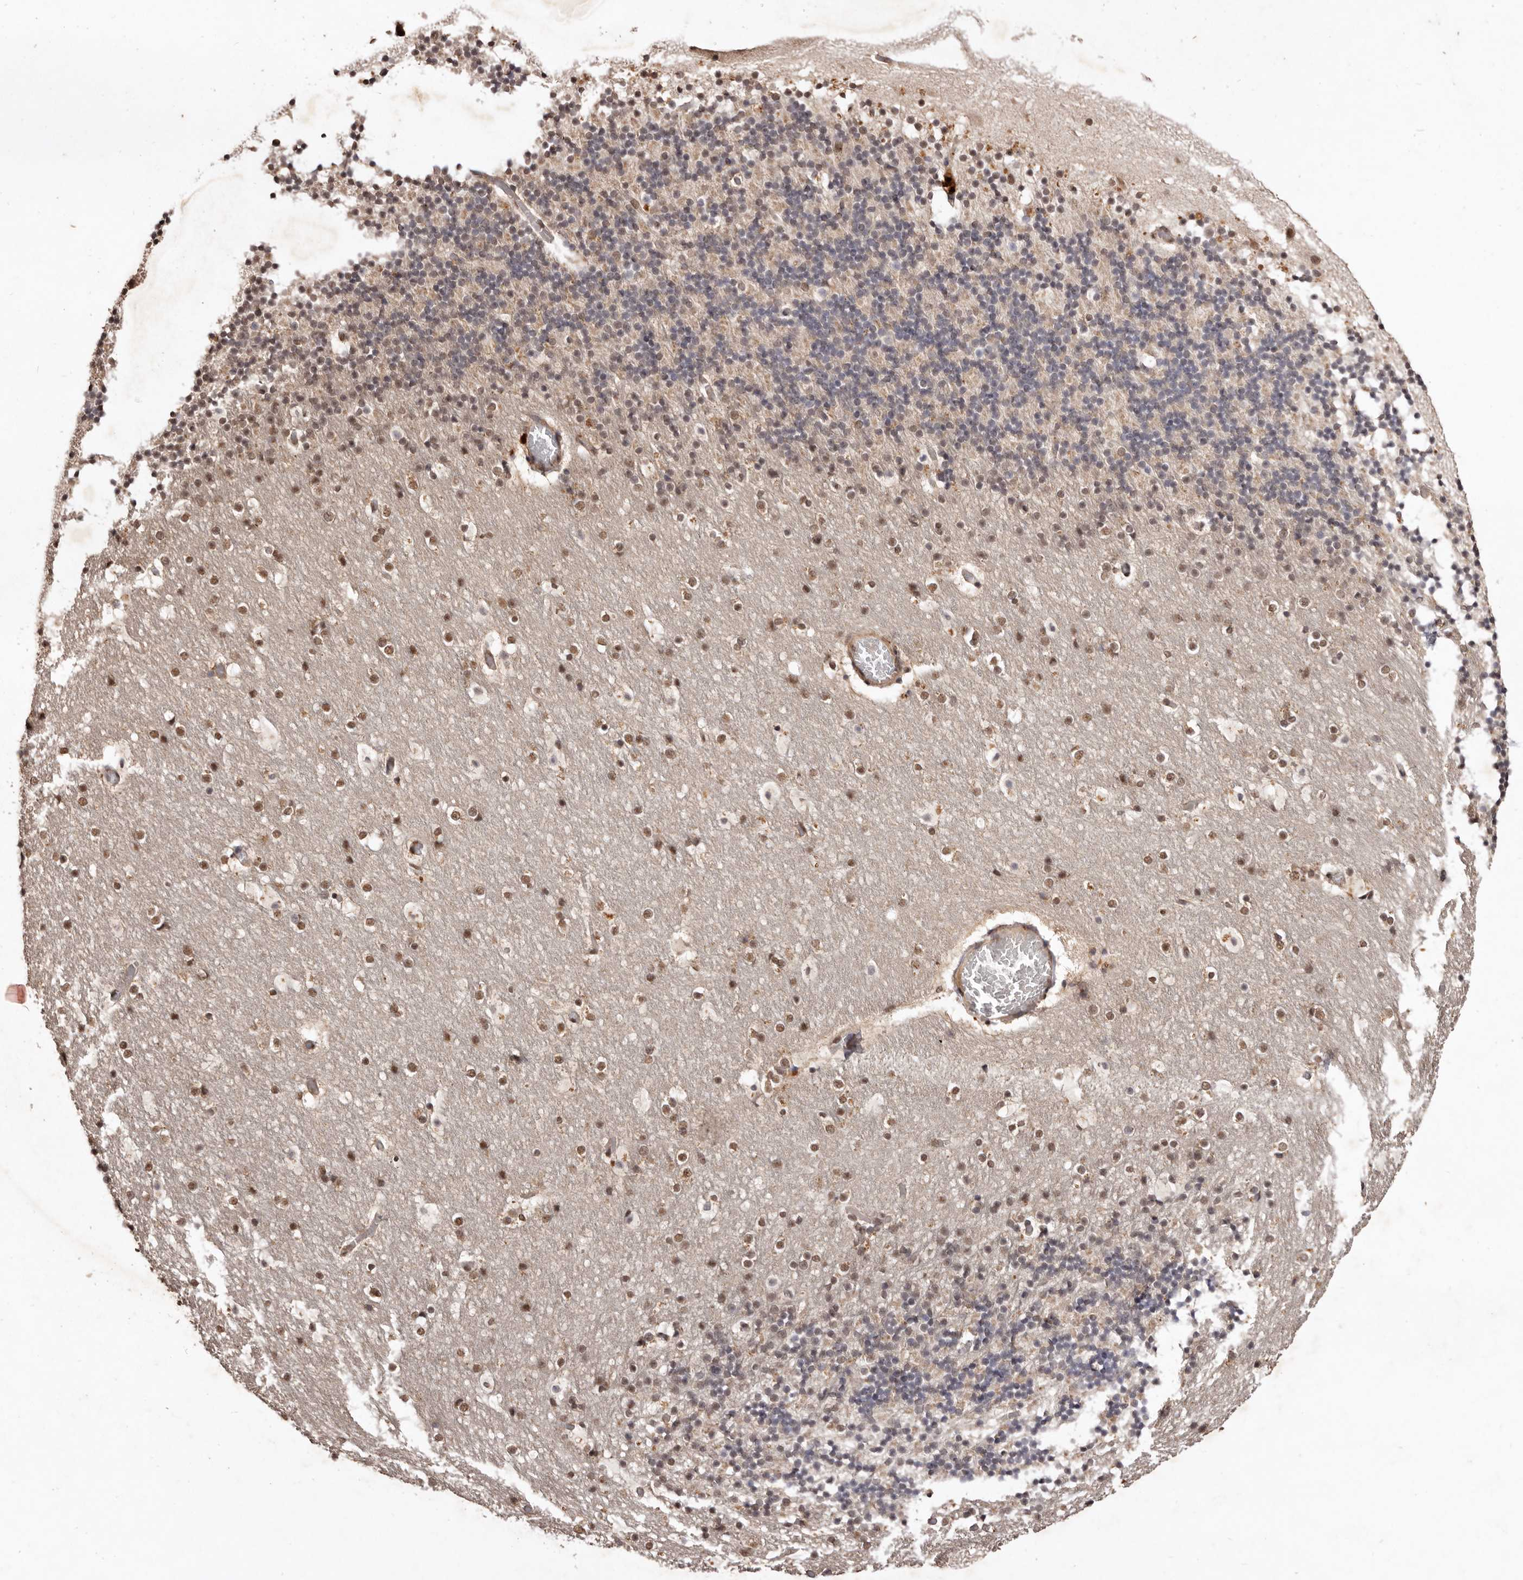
{"staining": {"intensity": "weak", "quantity": "25%-75%", "location": "cytoplasmic/membranous,nuclear"}, "tissue": "cerebellum", "cell_type": "Cells in granular layer", "image_type": "normal", "snomed": [{"axis": "morphology", "description": "Normal tissue, NOS"}, {"axis": "topography", "description": "Cerebellum"}], "caption": "A brown stain highlights weak cytoplasmic/membranous,nuclear expression of a protein in cells in granular layer of normal cerebellum.", "gene": "NOTCH1", "patient": {"sex": "male", "age": 57}}